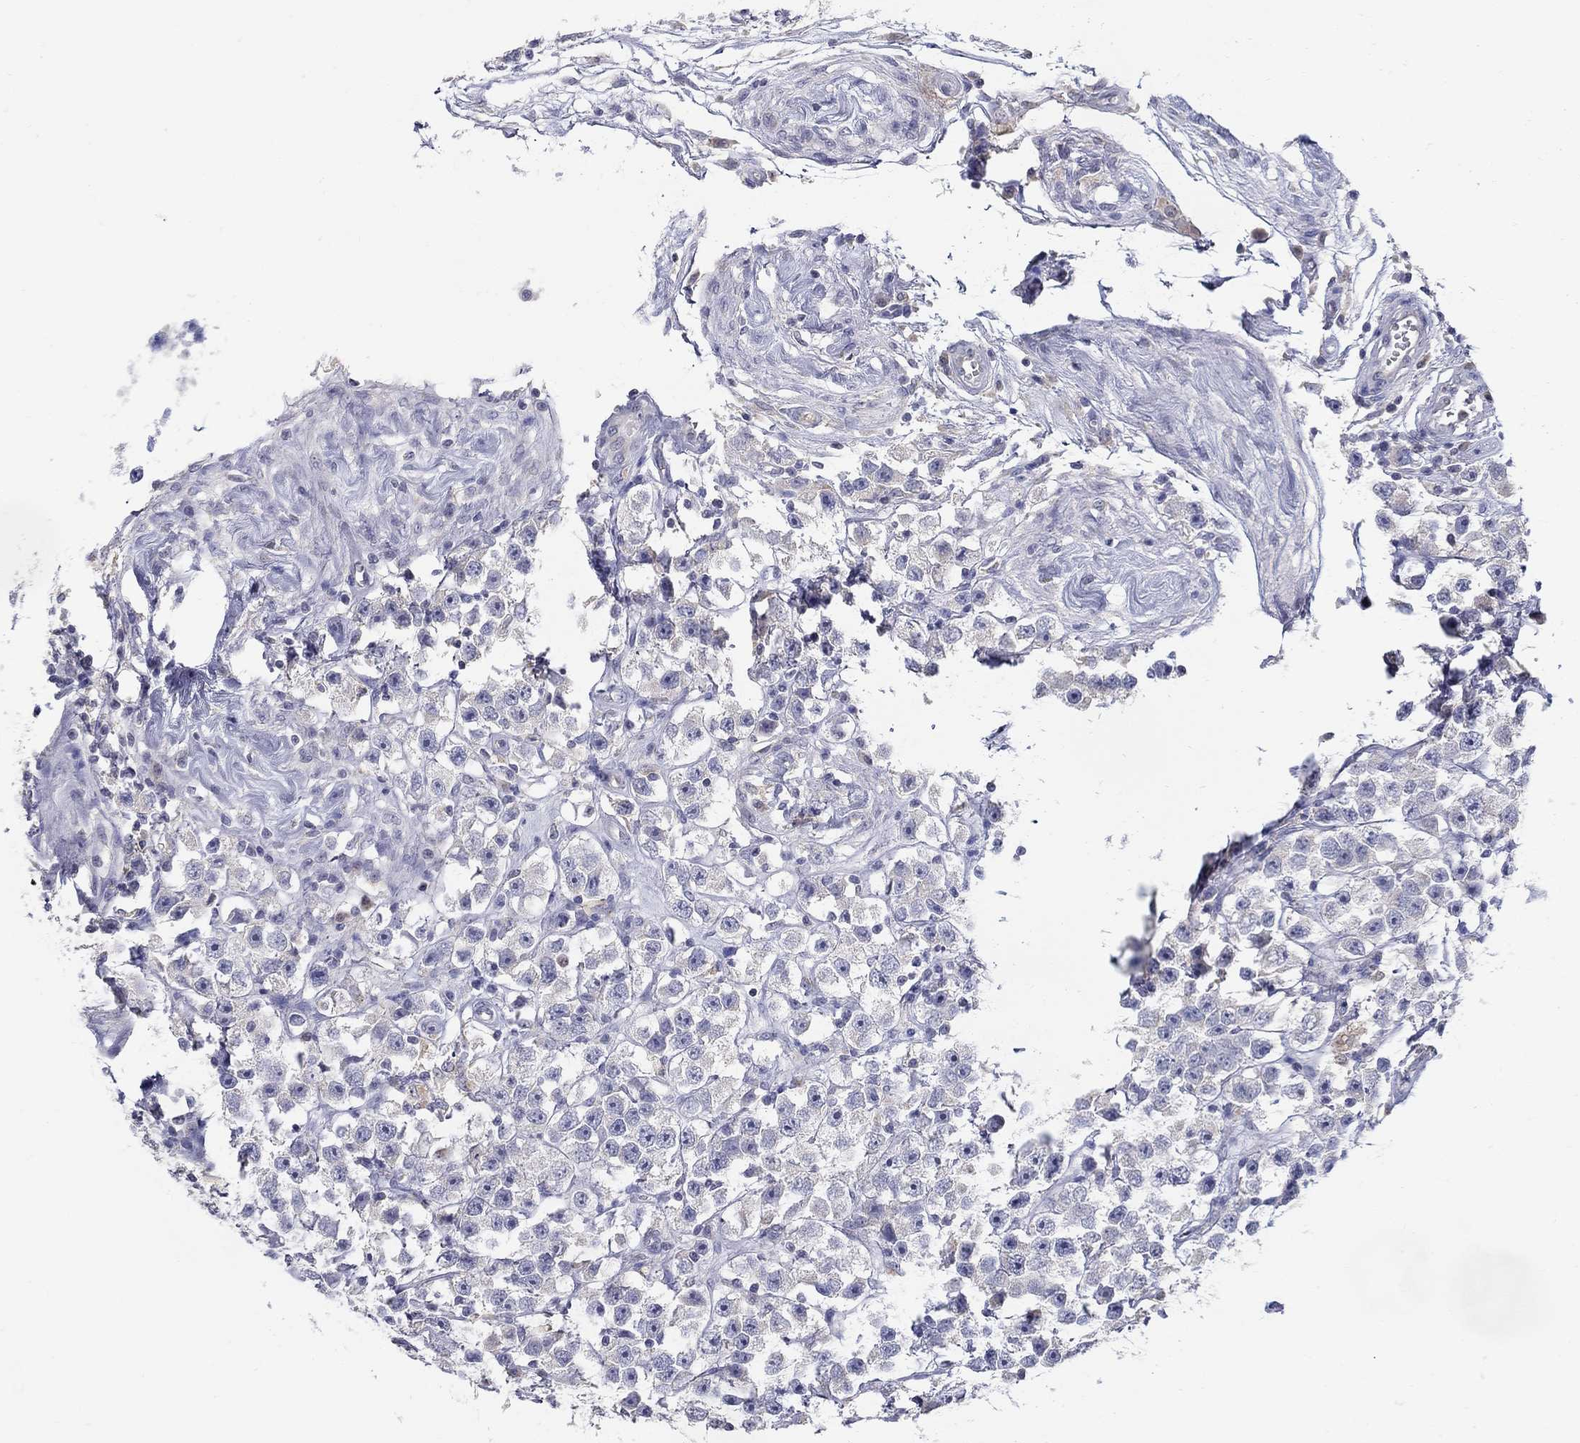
{"staining": {"intensity": "negative", "quantity": "none", "location": "none"}, "tissue": "testis cancer", "cell_type": "Tumor cells", "image_type": "cancer", "snomed": [{"axis": "morphology", "description": "Seminoma, NOS"}, {"axis": "topography", "description": "Testis"}], "caption": "The histopathology image displays no significant expression in tumor cells of testis cancer.", "gene": "ABCA4", "patient": {"sex": "male", "age": 45}}